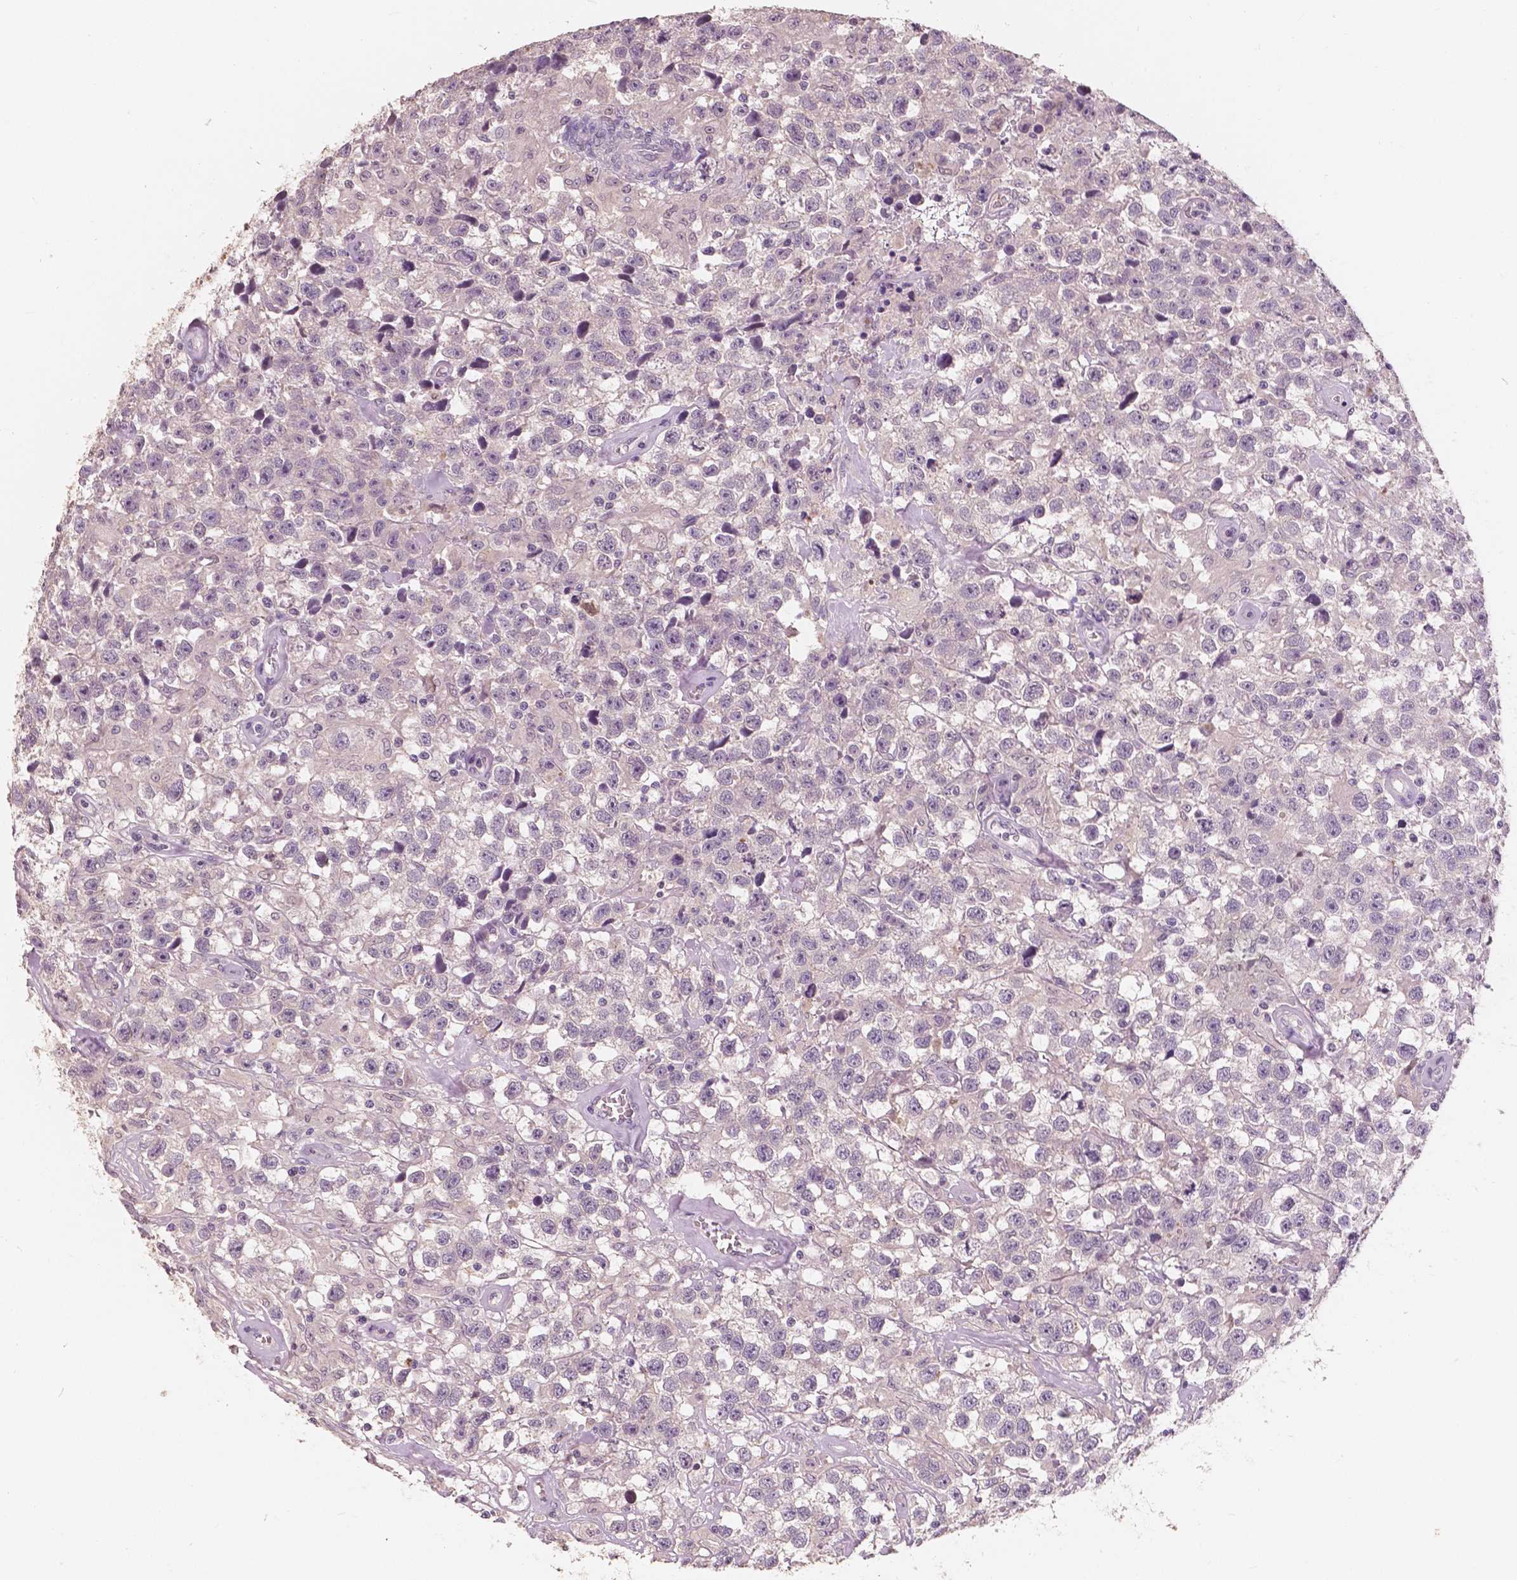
{"staining": {"intensity": "negative", "quantity": "none", "location": "none"}, "tissue": "testis cancer", "cell_type": "Tumor cells", "image_type": "cancer", "snomed": [{"axis": "morphology", "description": "Seminoma, NOS"}, {"axis": "topography", "description": "Testis"}], "caption": "This is an IHC photomicrograph of human seminoma (testis). There is no staining in tumor cells.", "gene": "SAT2", "patient": {"sex": "male", "age": 43}}